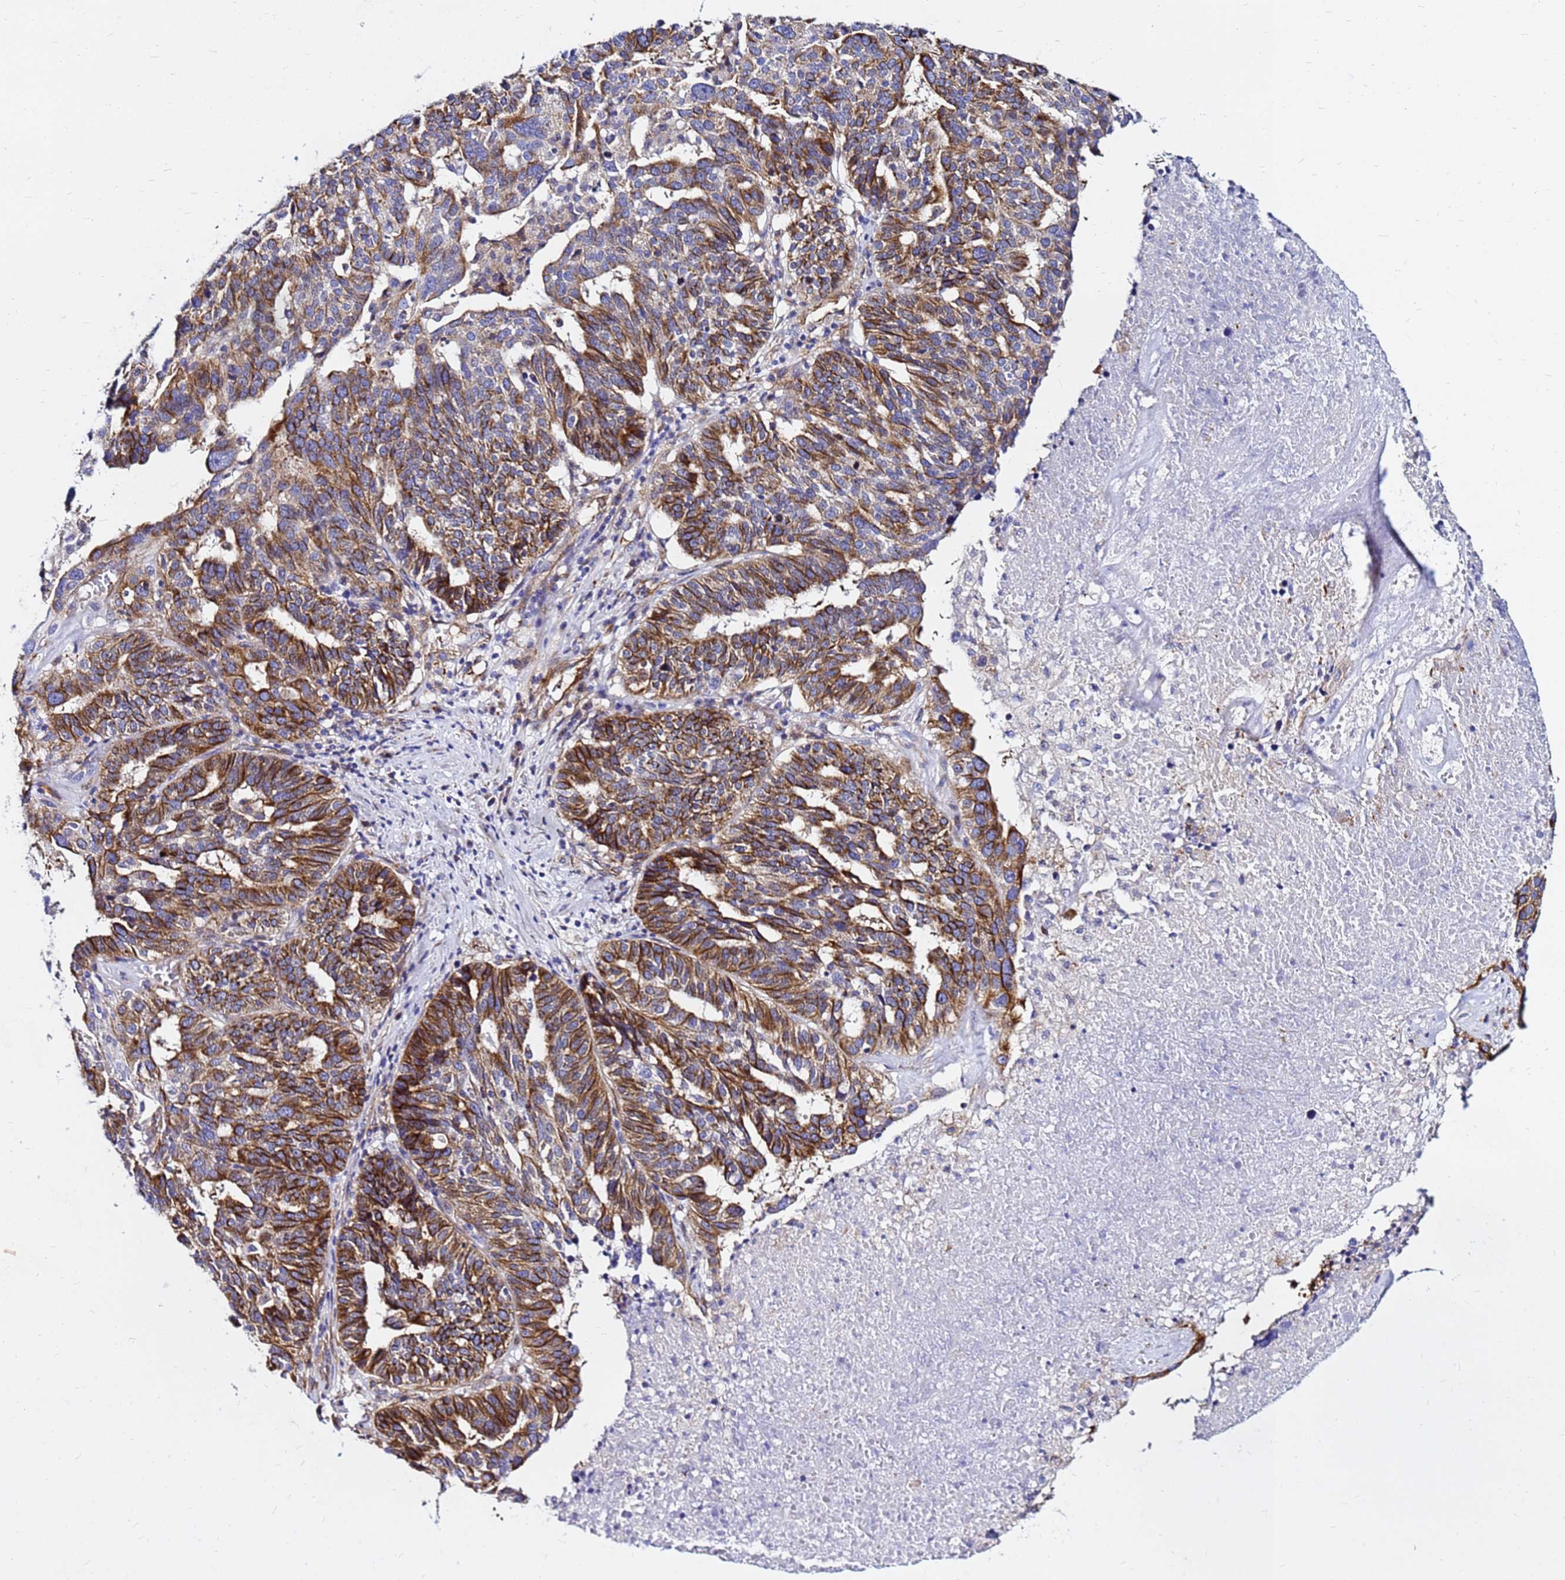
{"staining": {"intensity": "strong", "quantity": ">75%", "location": "cytoplasmic/membranous"}, "tissue": "ovarian cancer", "cell_type": "Tumor cells", "image_type": "cancer", "snomed": [{"axis": "morphology", "description": "Cystadenocarcinoma, serous, NOS"}, {"axis": "topography", "description": "Ovary"}], "caption": "Ovarian cancer (serous cystadenocarcinoma) was stained to show a protein in brown. There is high levels of strong cytoplasmic/membranous staining in about >75% of tumor cells. (IHC, brightfield microscopy, high magnification).", "gene": "TUBA8", "patient": {"sex": "female", "age": 59}}